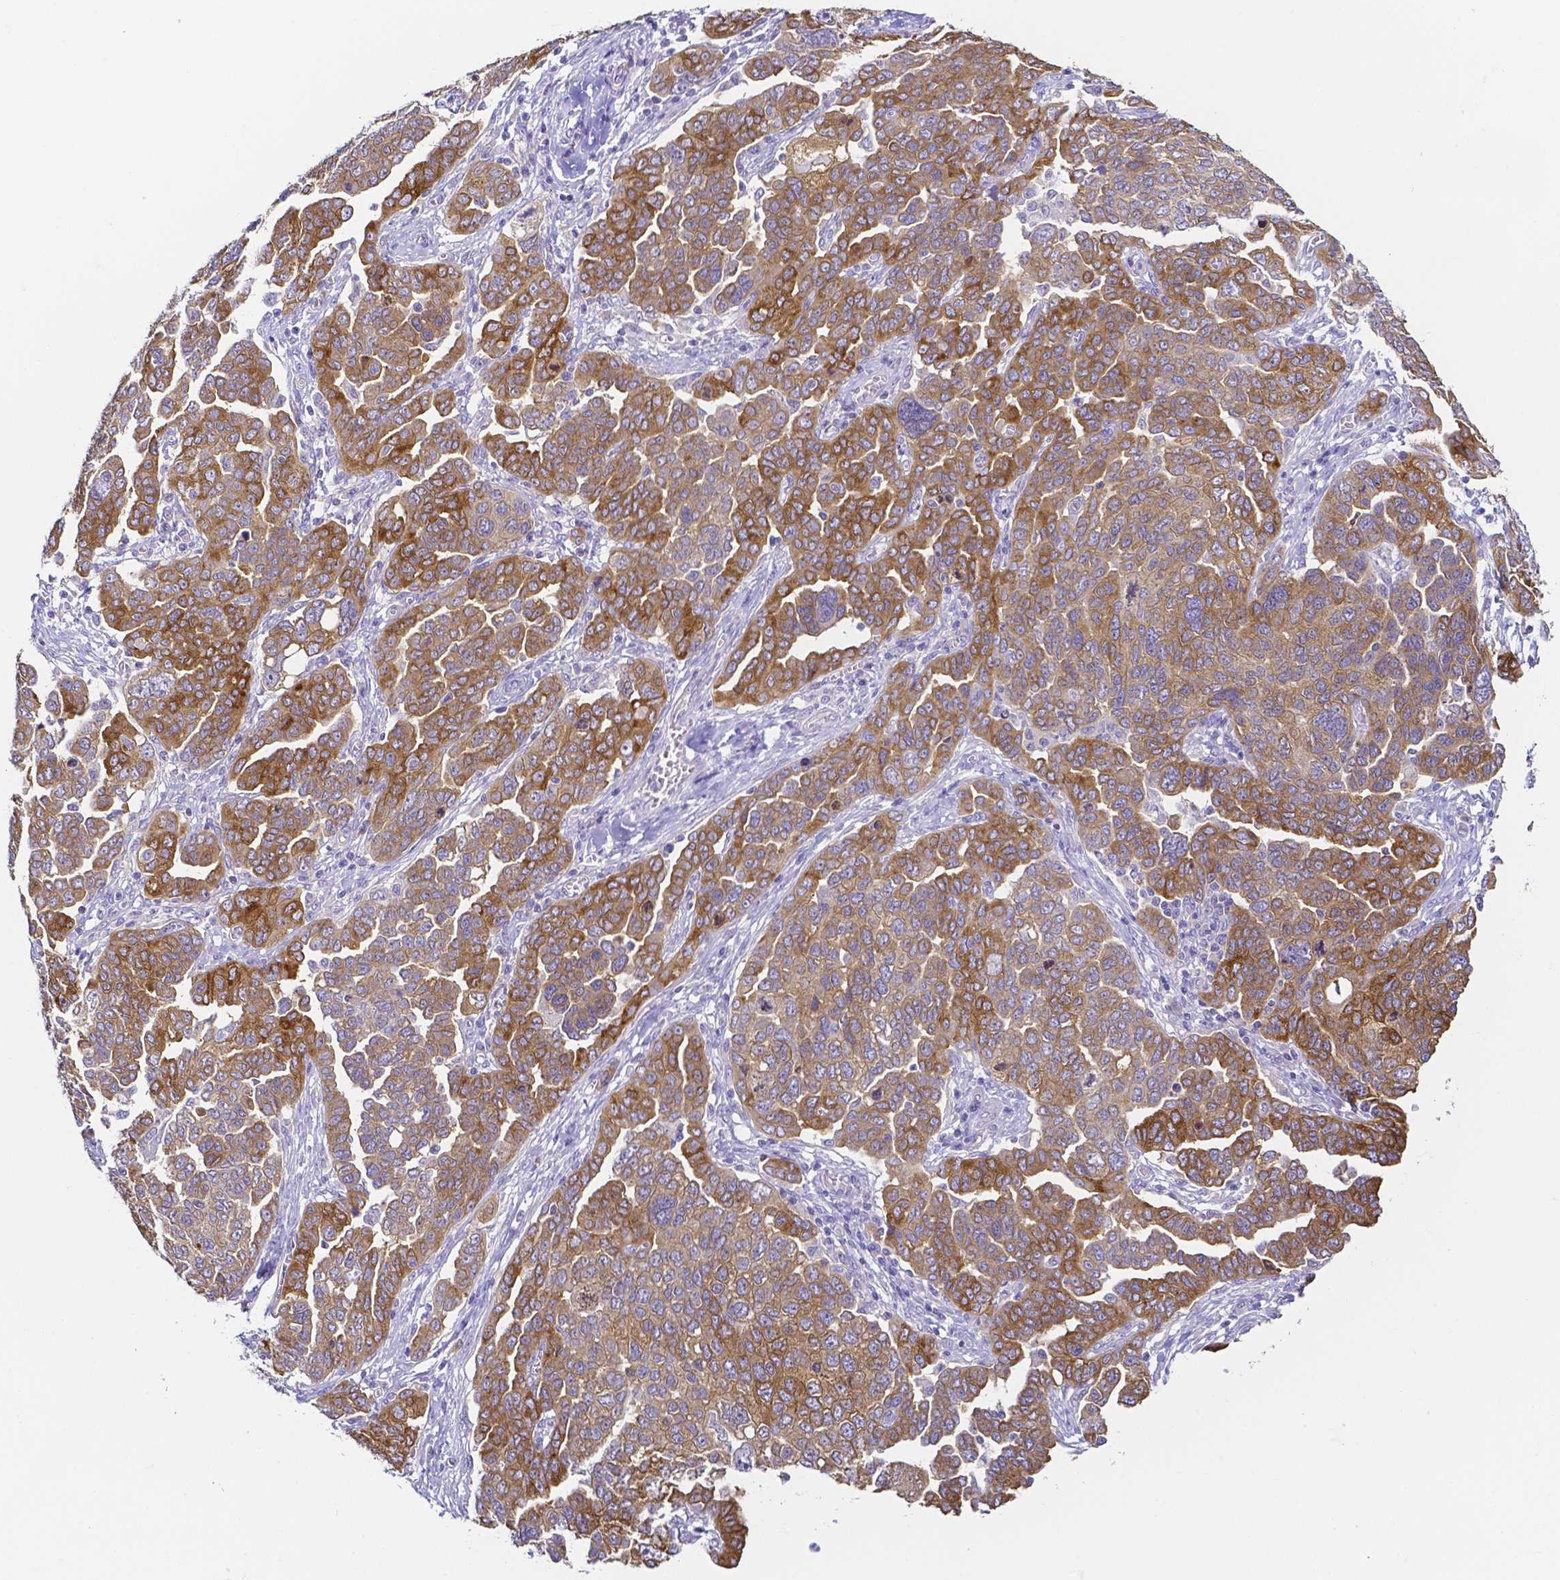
{"staining": {"intensity": "moderate", "quantity": ">75%", "location": "cytoplasmic/membranous"}, "tissue": "ovarian cancer", "cell_type": "Tumor cells", "image_type": "cancer", "snomed": [{"axis": "morphology", "description": "Cystadenocarcinoma, serous, NOS"}, {"axis": "topography", "description": "Ovary"}], "caption": "The photomicrograph reveals immunohistochemical staining of ovarian serous cystadenocarcinoma. There is moderate cytoplasmic/membranous positivity is appreciated in about >75% of tumor cells.", "gene": "PKP3", "patient": {"sex": "female", "age": 59}}